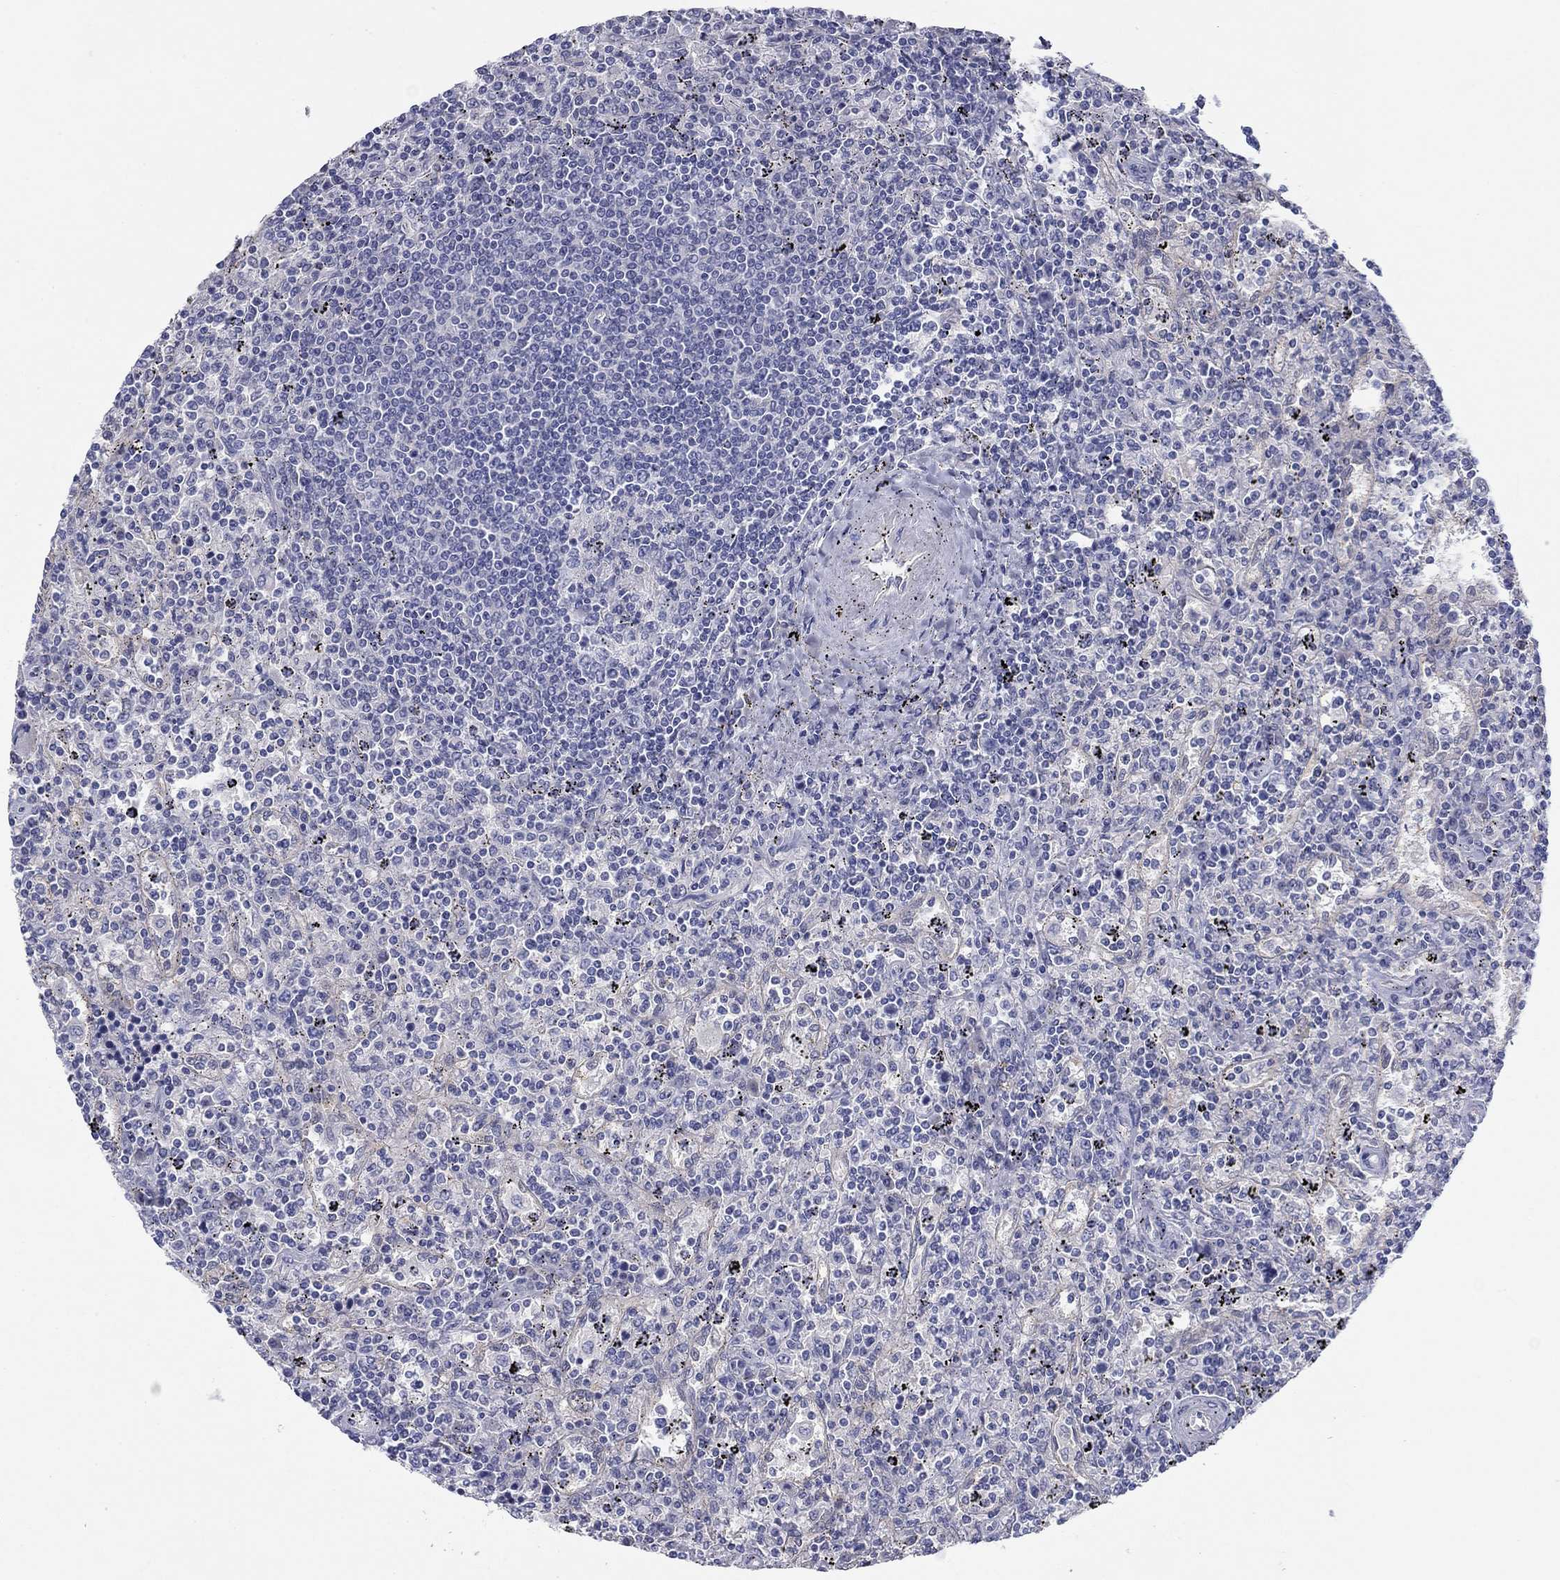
{"staining": {"intensity": "negative", "quantity": "none", "location": "none"}, "tissue": "lymphoma", "cell_type": "Tumor cells", "image_type": "cancer", "snomed": [{"axis": "morphology", "description": "Malignant lymphoma, non-Hodgkin's type, Low grade"}, {"axis": "topography", "description": "Spleen"}], "caption": "Lymphoma was stained to show a protein in brown. There is no significant staining in tumor cells. (Brightfield microscopy of DAB (3,3'-diaminobenzidine) immunohistochemistry at high magnification).", "gene": "PLS1", "patient": {"sex": "male", "age": 62}}